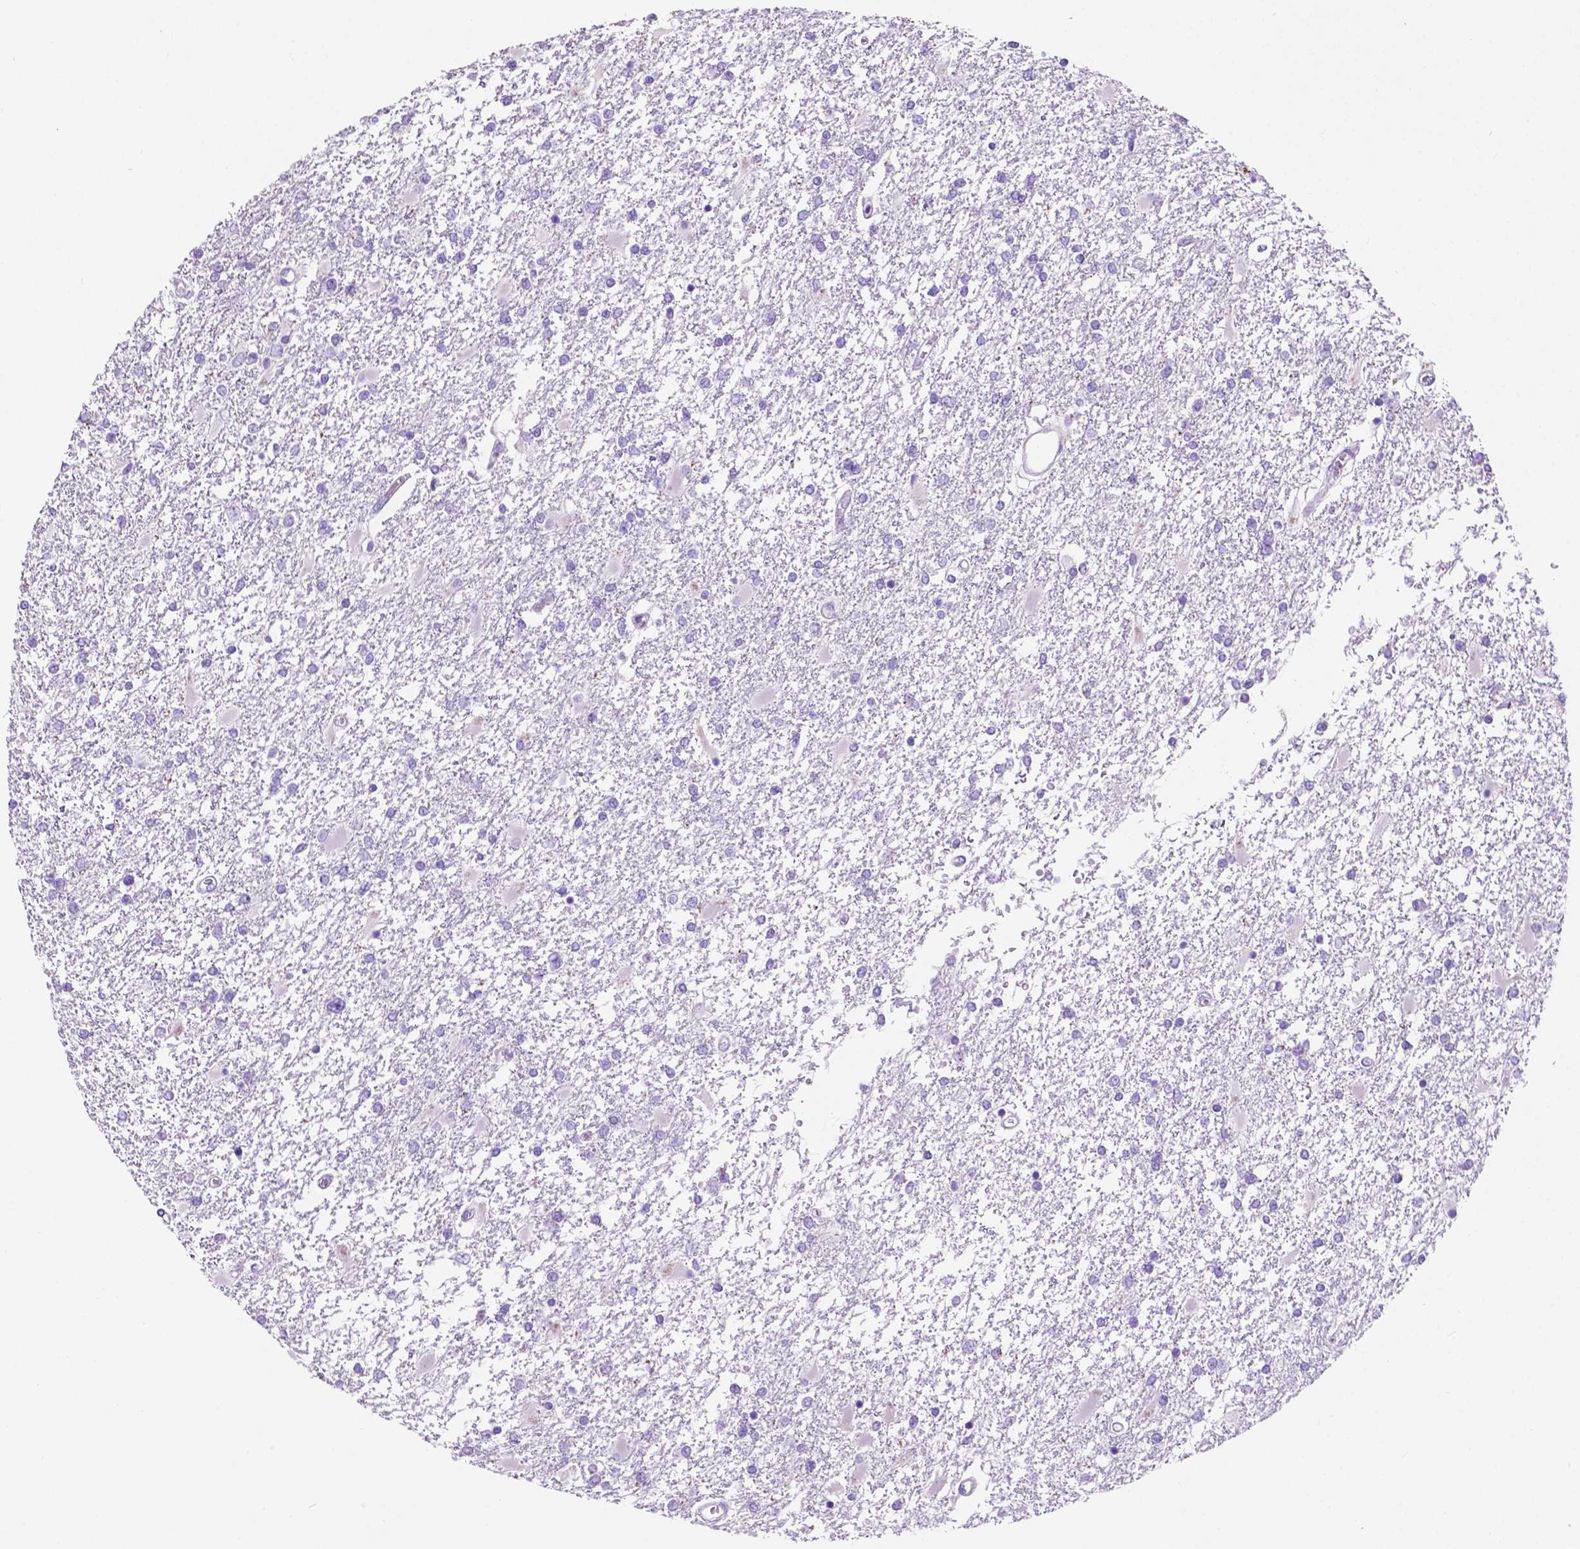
{"staining": {"intensity": "negative", "quantity": "none", "location": "none"}, "tissue": "glioma", "cell_type": "Tumor cells", "image_type": "cancer", "snomed": [{"axis": "morphology", "description": "Glioma, malignant, High grade"}, {"axis": "topography", "description": "Cerebral cortex"}], "caption": "The histopathology image shows no staining of tumor cells in malignant high-grade glioma.", "gene": "IGFN1", "patient": {"sex": "male", "age": 79}}